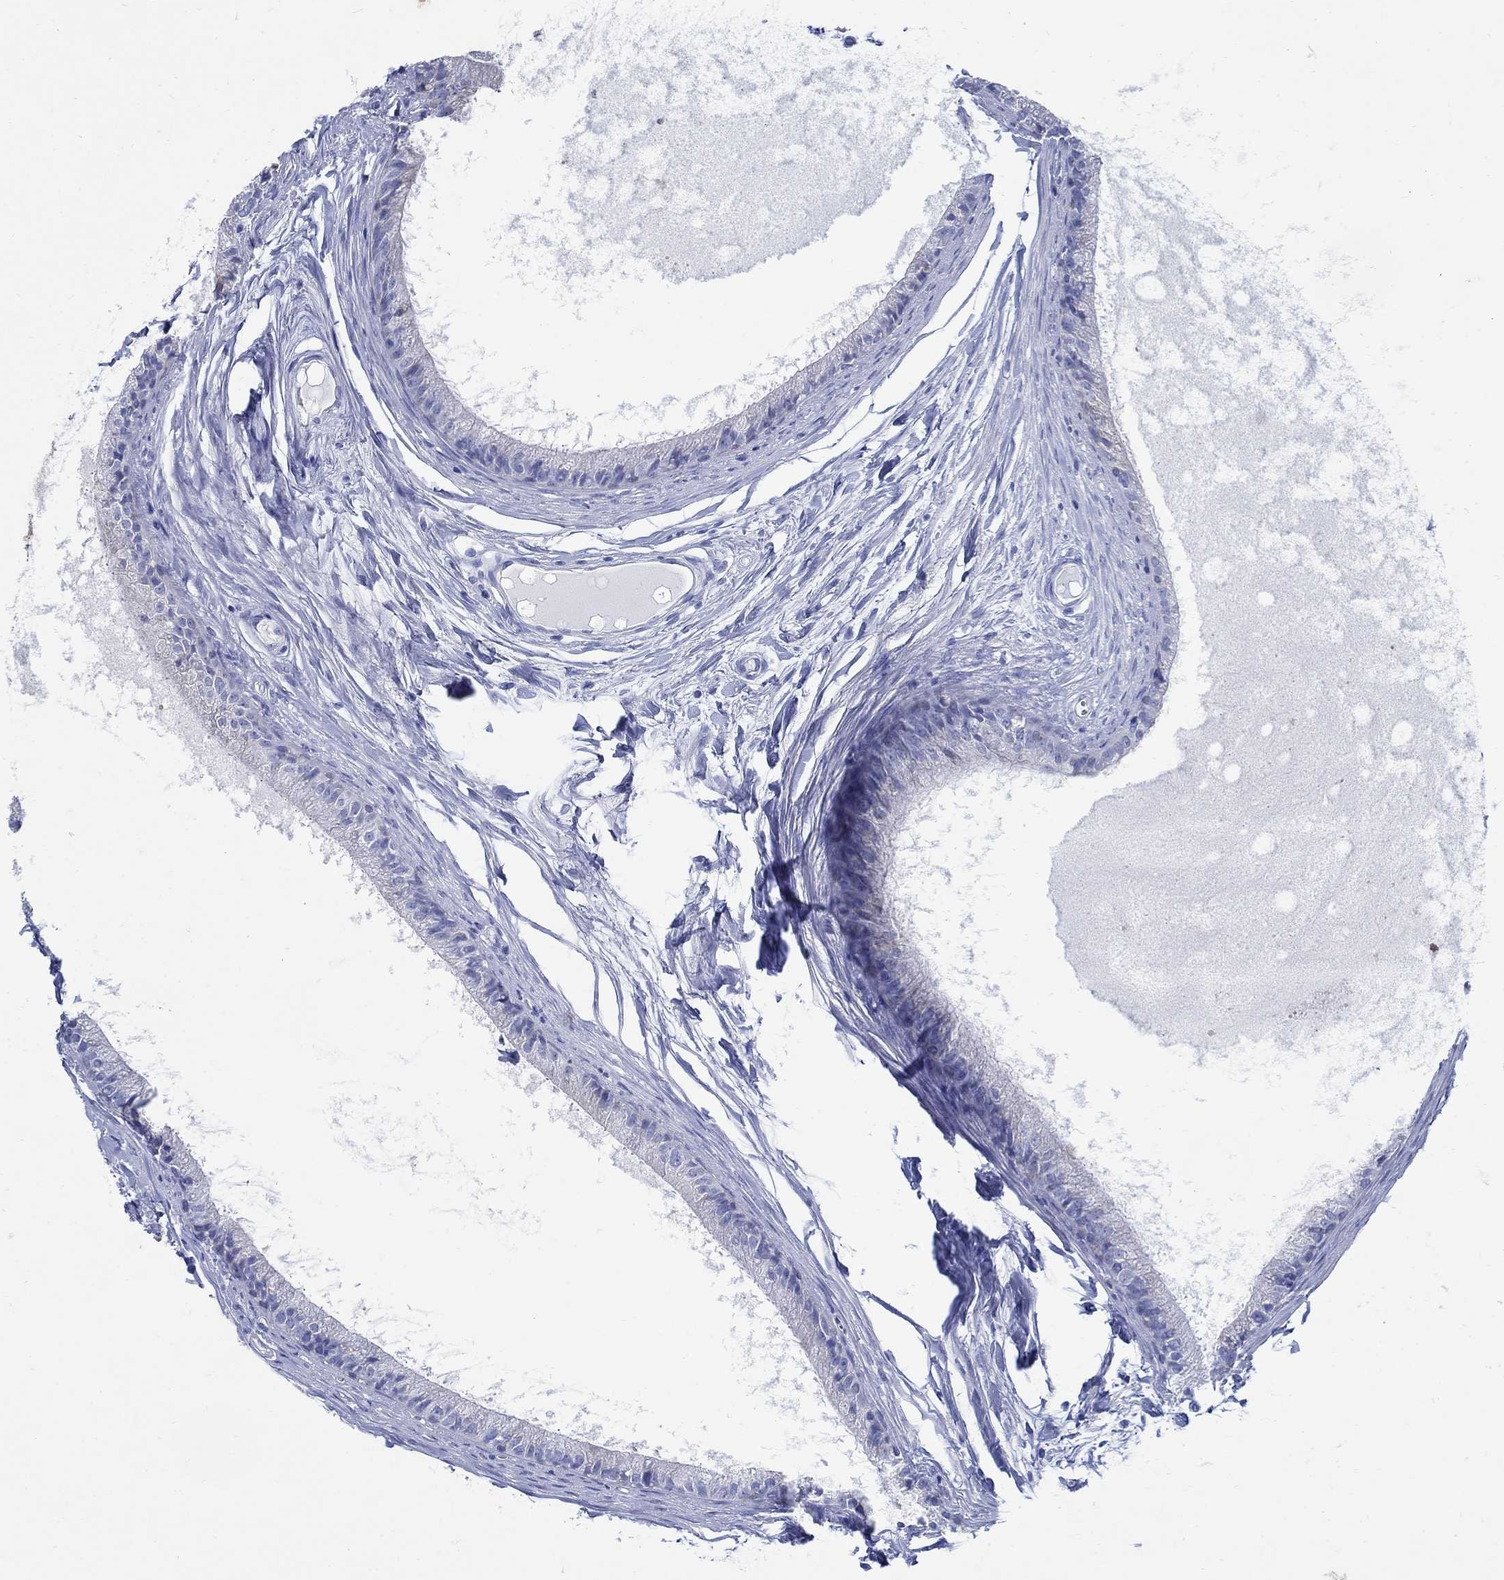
{"staining": {"intensity": "negative", "quantity": "none", "location": "none"}, "tissue": "epididymis", "cell_type": "Glandular cells", "image_type": "normal", "snomed": [{"axis": "morphology", "description": "Normal tissue, NOS"}, {"axis": "topography", "description": "Epididymis"}], "caption": "Protein analysis of normal epididymis demonstrates no significant positivity in glandular cells. The staining is performed using DAB (3,3'-diaminobenzidine) brown chromogen with nuclei counter-stained in using hematoxylin.", "gene": "ZDHHC14", "patient": {"sex": "male", "age": 51}}